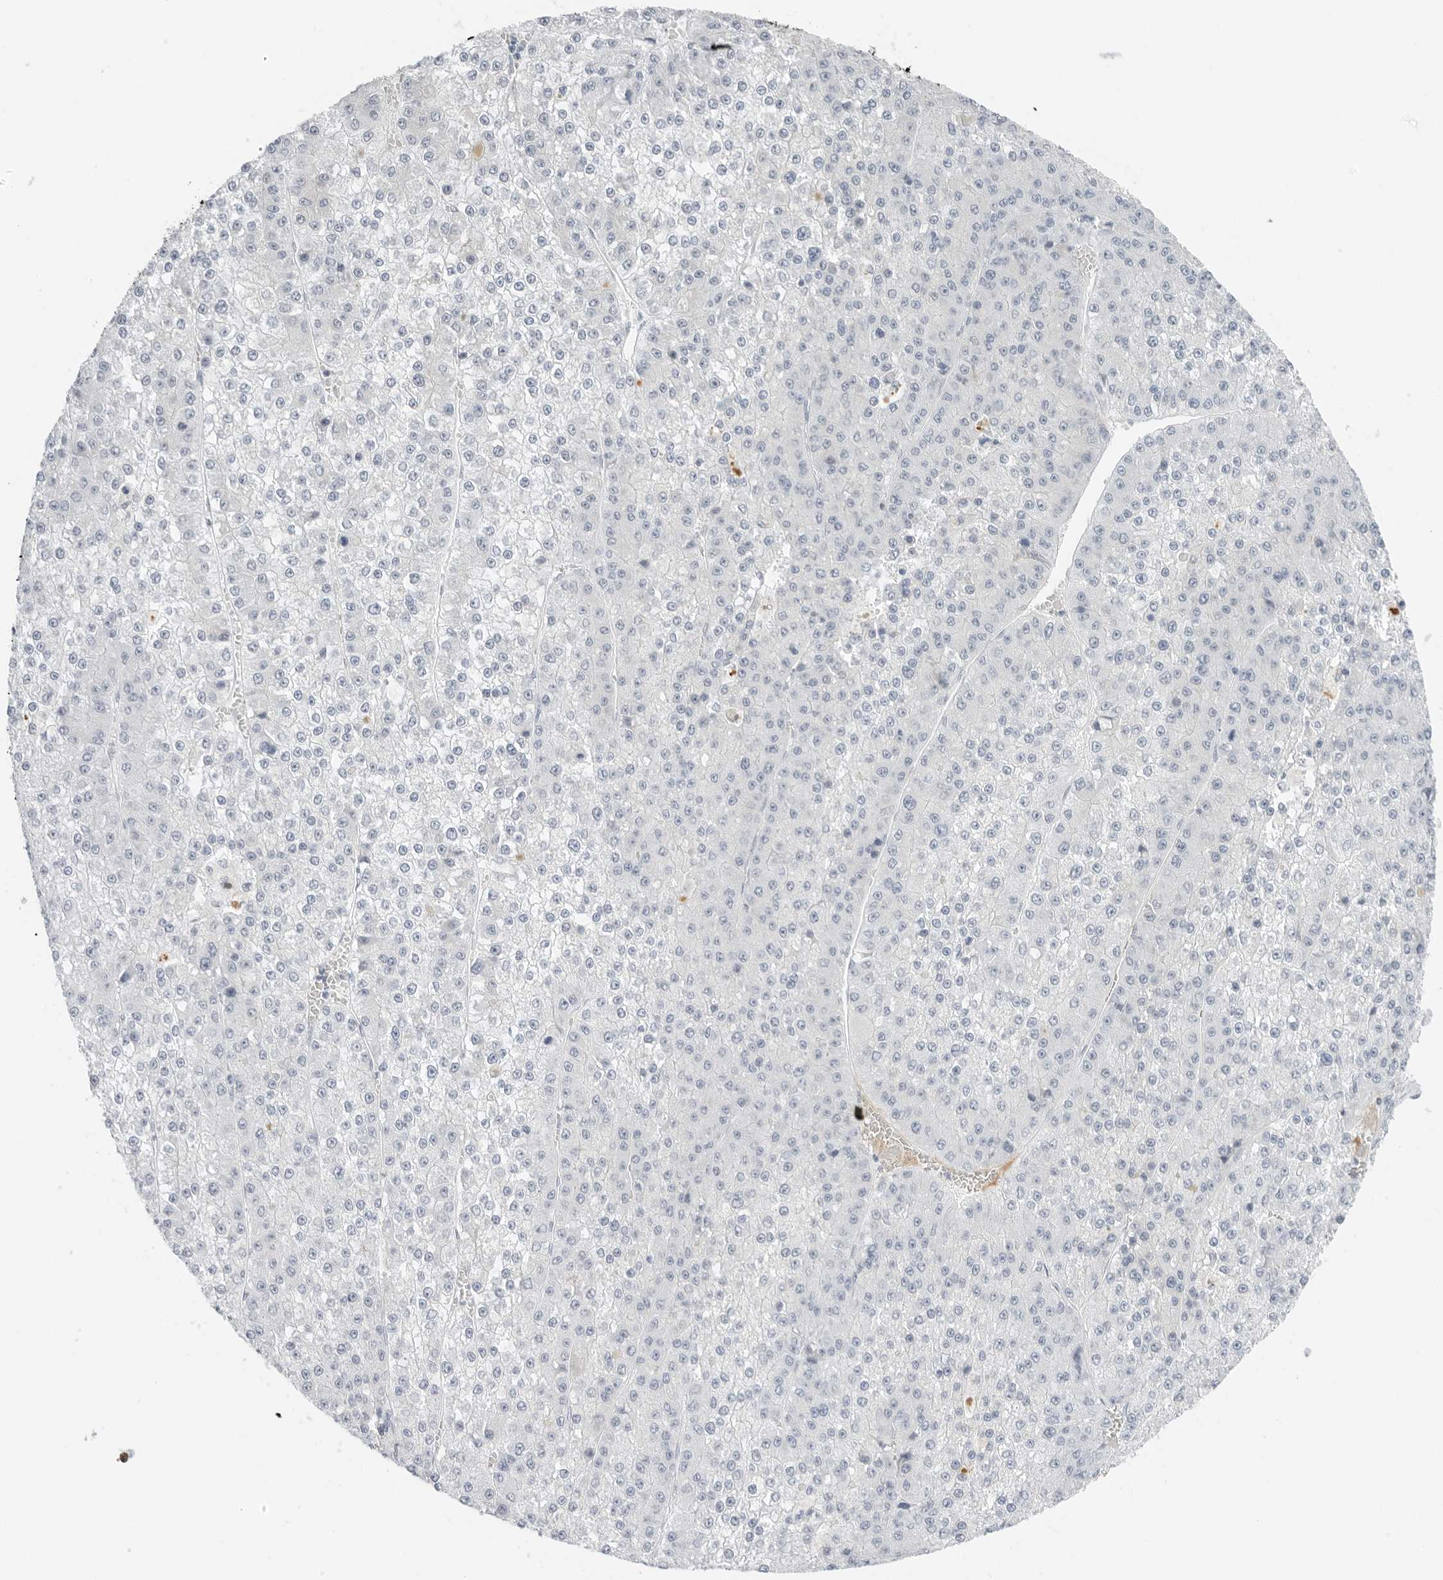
{"staining": {"intensity": "negative", "quantity": "none", "location": "none"}, "tissue": "liver cancer", "cell_type": "Tumor cells", "image_type": "cancer", "snomed": [{"axis": "morphology", "description": "Carcinoma, Hepatocellular, NOS"}, {"axis": "topography", "description": "Liver"}], "caption": "An immunohistochemistry micrograph of liver cancer is shown. There is no staining in tumor cells of liver cancer.", "gene": "RC3H1", "patient": {"sex": "female", "age": 73}}